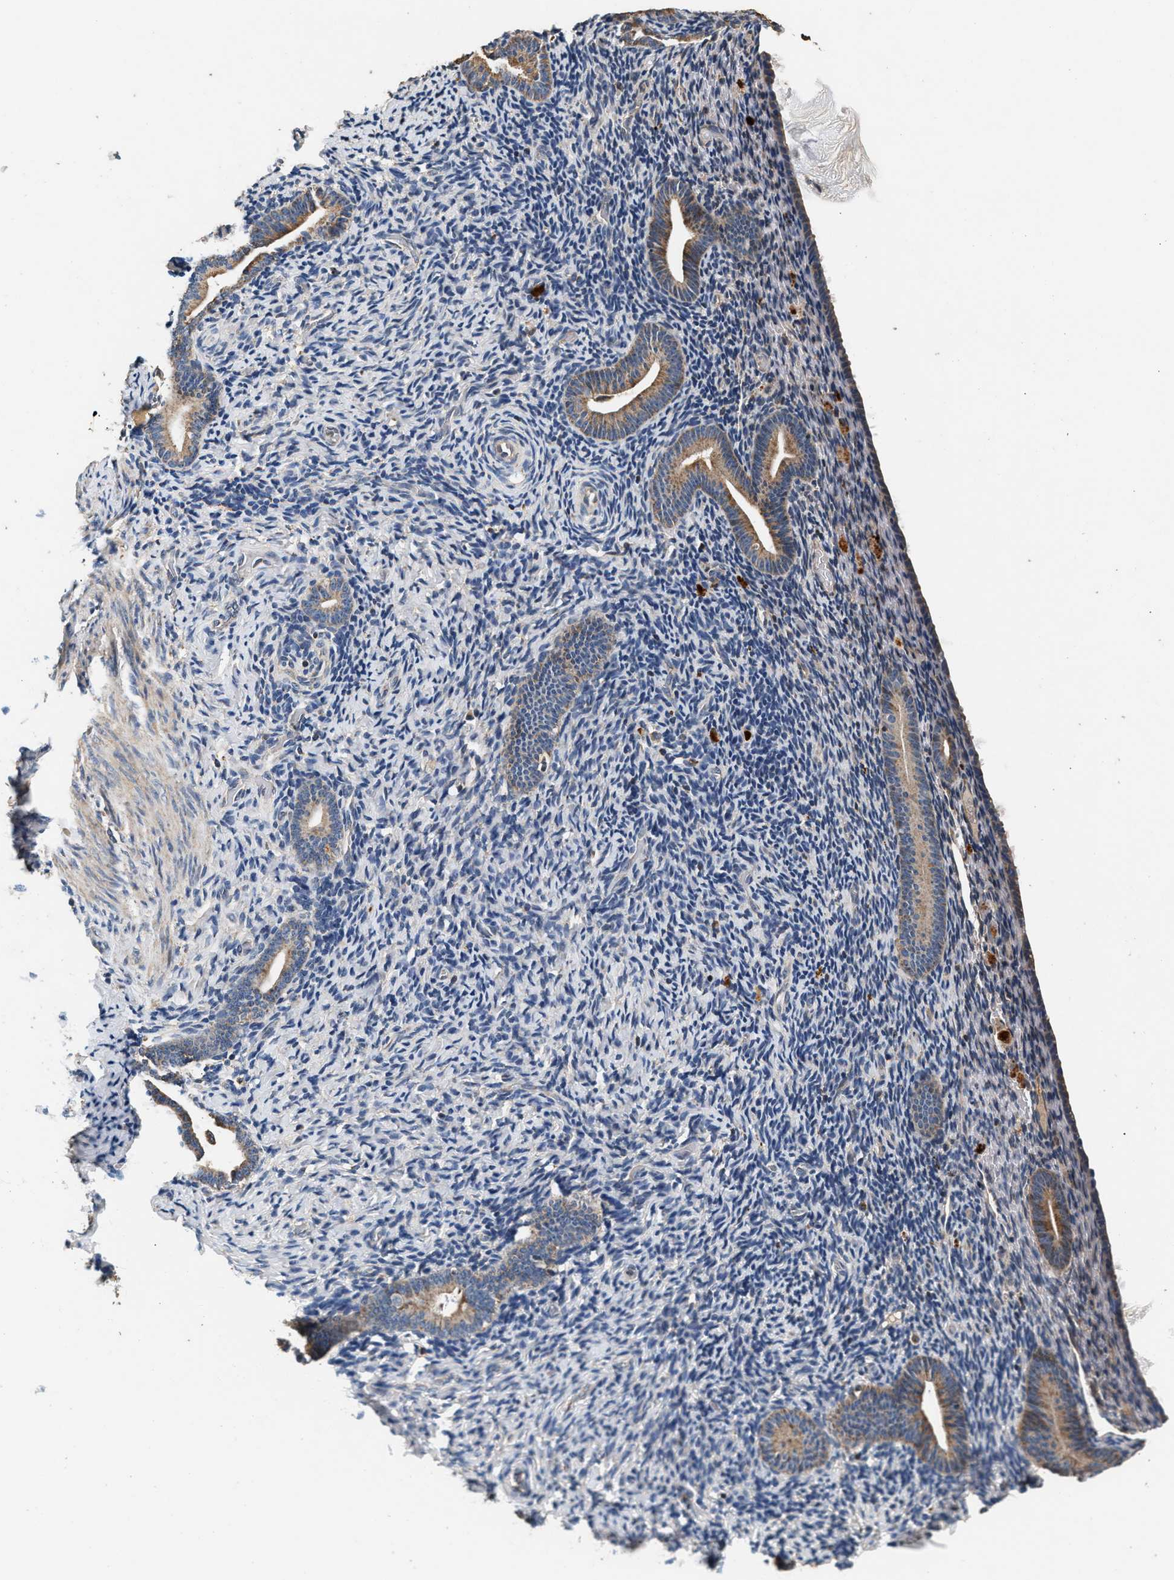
{"staining": {"intensity": "weak", "quantity": "<25%", "location": "cytoplasmic/membranous"}, "tissue": "endometrium", "cell_type": "Cells in endometrial stroma", "image_type": "normal", "snomed": [{"axis": "morphology", "description": "Normal tissue, NOS"}, {"axis": "topography", "description": "Endometrium"}], "caption": "Image shows no significant protein positivity in cells in endometrial stroma of benign endometrium. (Stains: DAB immunohistochemistry with hematoxylin counter stain, Microscopy: brightfield microscopy at high magnification).", "gene": "PTGR3", "patient": {"sex": "female", "age": 51}}